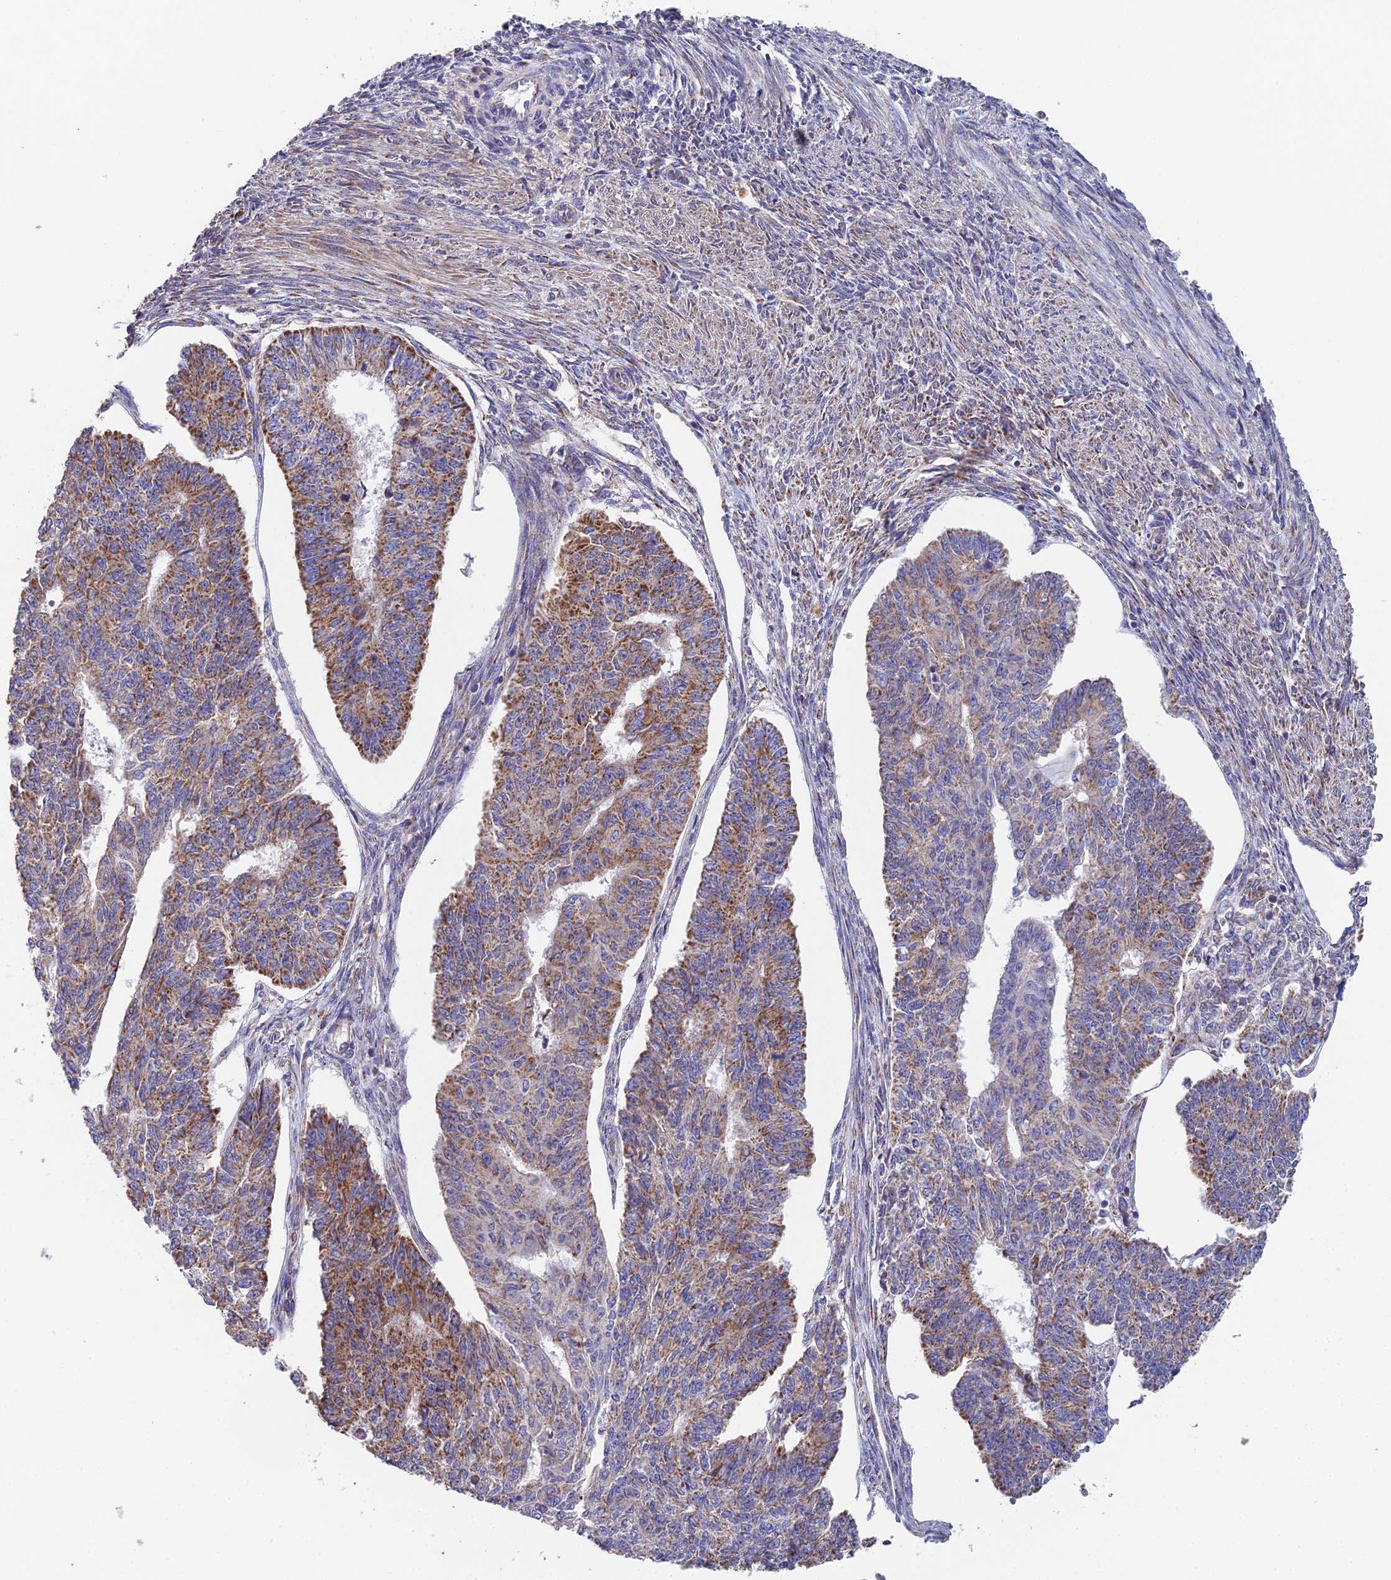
{"staining": {"intensity": "moderate", "quantity": "25%-75%", "location": "cytoplasmic/membranous"}, "tissue": "endometrial cancer", "cell_type": "Tumor cells", "image_type": "cancer", "snomed": [{"axis": "morphology", "description": "Adenocarcinoma, NOS"}, {"axis": "topography", "description": "Endometrium"}], "caption": "Immunohistochemistry (IHC) histopathology image of human adenocarcinoma (endometrial) stained for a protein (brown), which exhibits medium levels of moderate cytoplasmic/membranous positivity in about 25%-75% of tumor cells.", "gene": "ECSIT", "patient": {"sex": "female", "age": 32}}